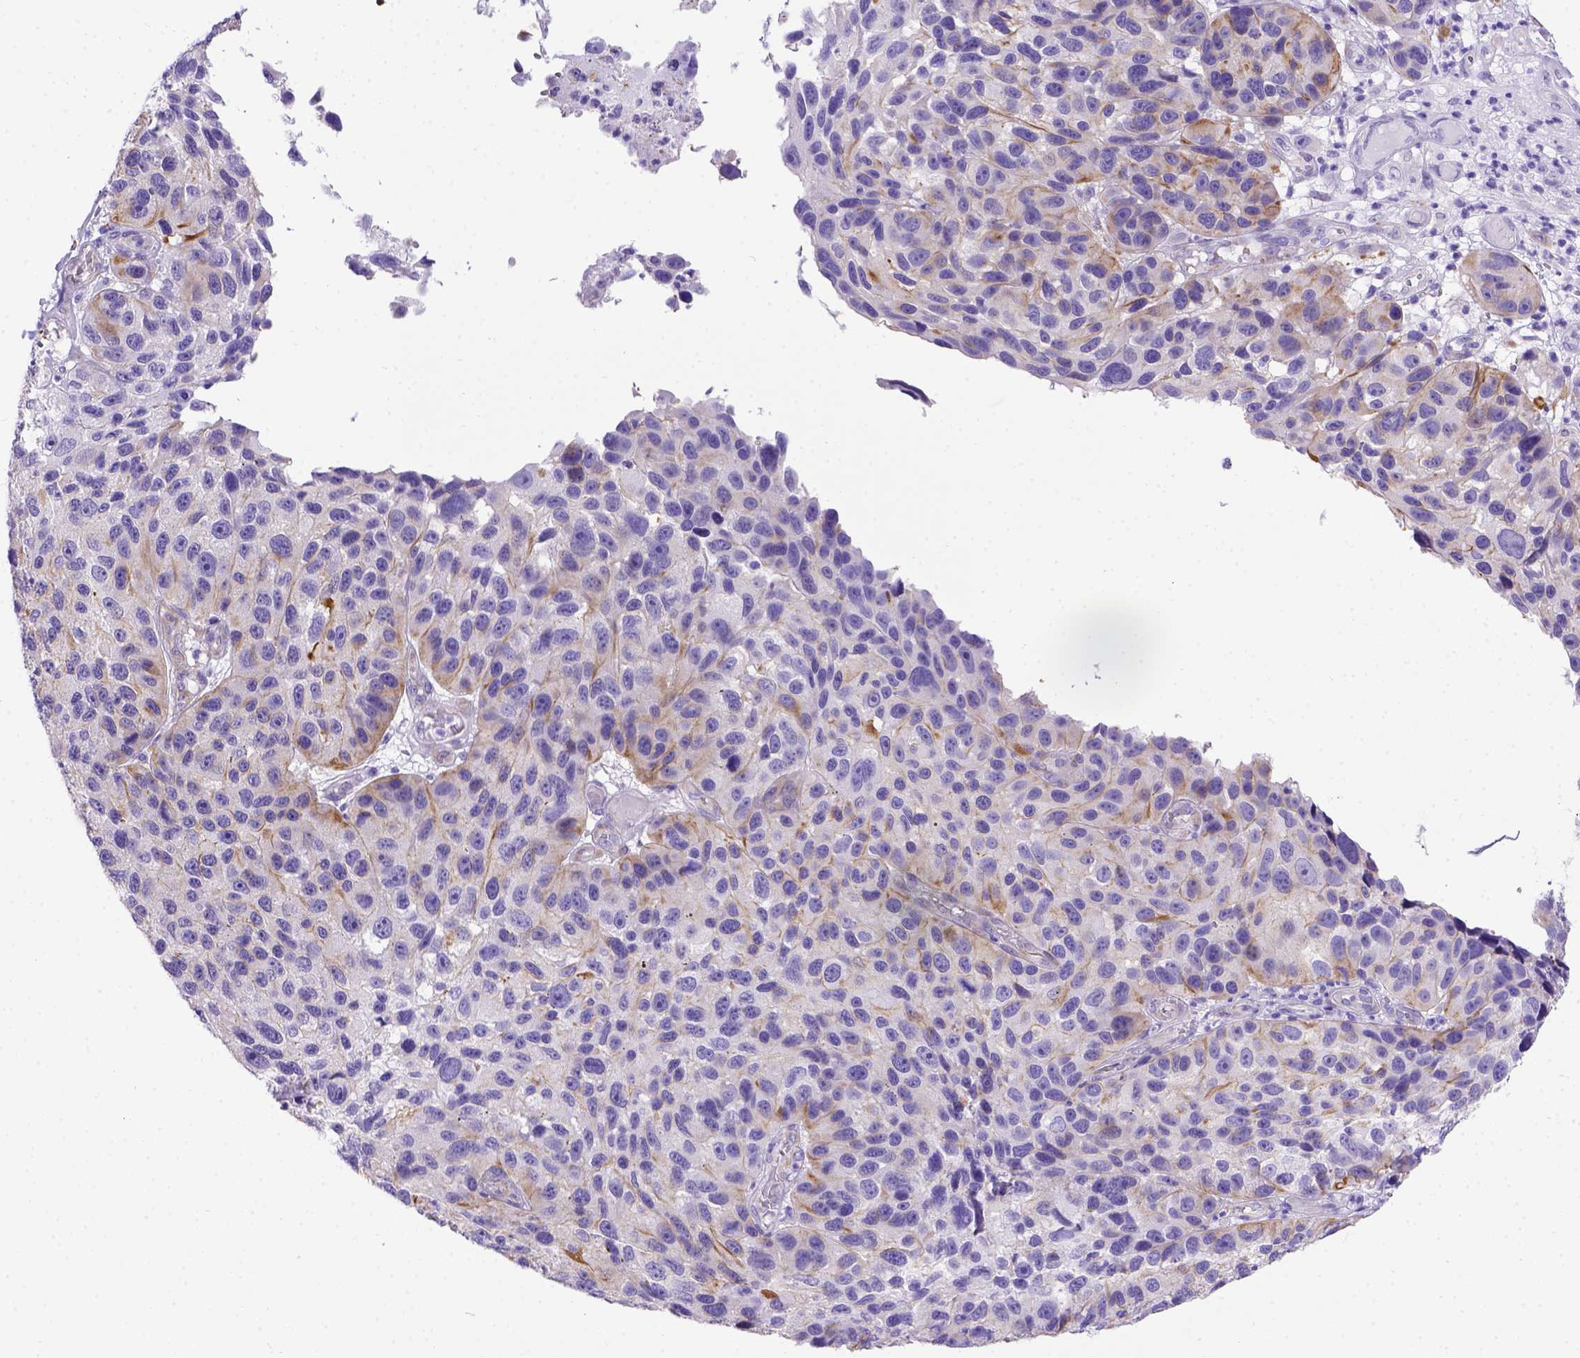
{"staining": {"intensity": "moderate", "quantity": "<25%", "location": "cytoplasmic/membranous"}, "tissue": "melanoma", "cell_type": "Tumor cells", "image_type": "cancer", "snomed": [{"axis": "morphology", "description": "Malignant melanoma, NOS"}, {"axis": "topography", "description": "Skin"}], "caption": "Melanoma stained with DAB IHC demonstrates low levels of moderate cytoplasmic/membranous expression in approximately <25% of tumor cells.", "gene": "ADAM12", "patient": {"sex": "male", "age": 53}}